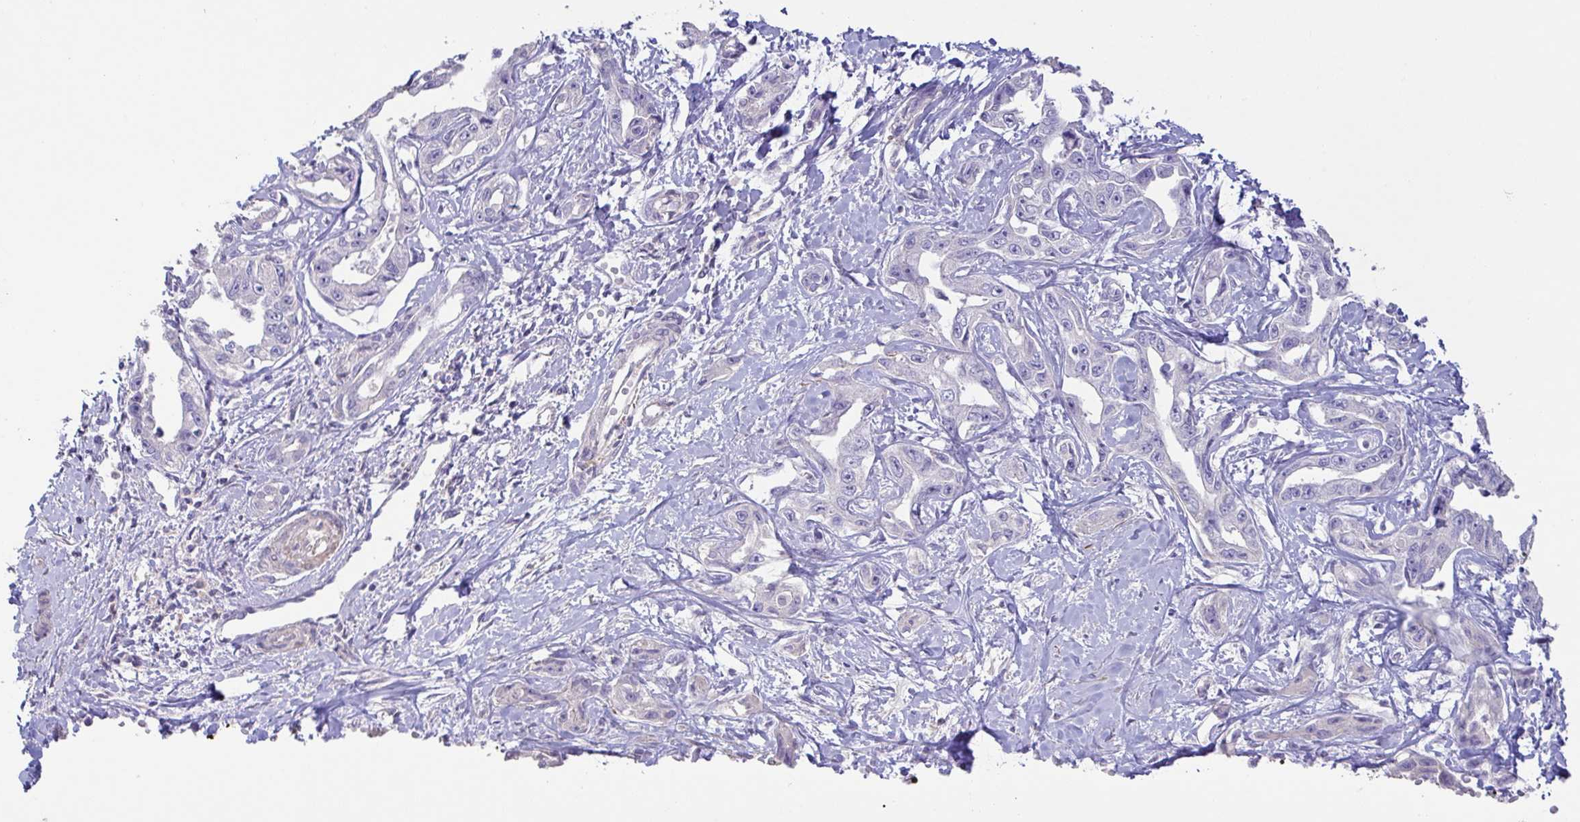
{"staining": {"intensity": "negative", "quantity": "none", "location": "none"}, "tissue": "liver cancer", "cell_type": "Tumor cells", "image_type": "cancer", "snomed": [{"axis": "morphology", "description": "Cholangiocarcinoma"}, {"axis": "topography", "description": "Liver"}], "caption": "Human liver cholangiocarcinoma stained for a protein using immunohistochemistry (IHC) shows no positivity in tumor cells.", "gene": "PYGM", "patient": {"sex": "male", "age": 59}}